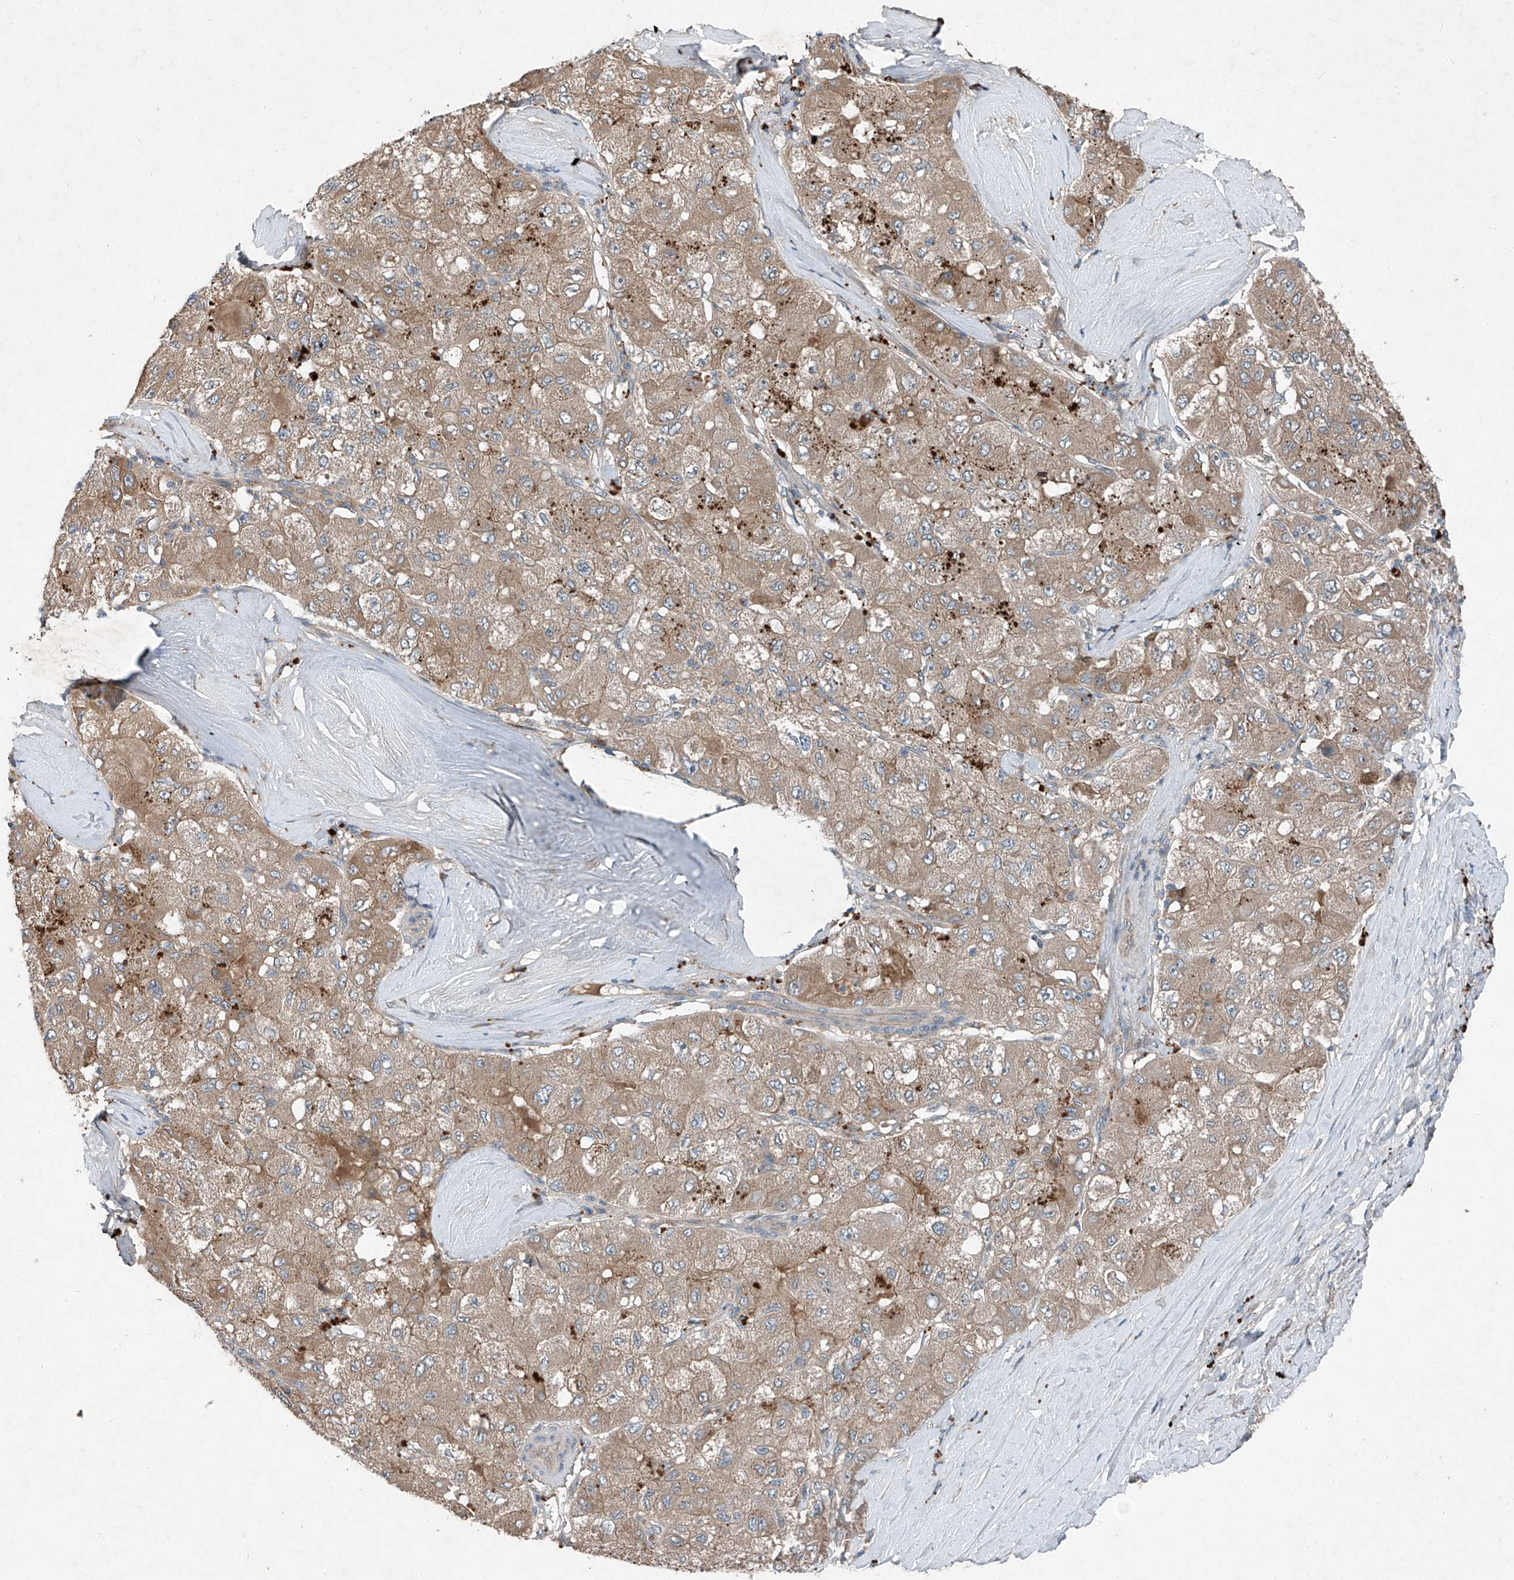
{"staining": {"intensity": "moderate", "quantity": ">75%", "location": "cytoplasmic/membranous"}, "tissue": "liver cancer", "cell_type": "Tumor cells", "image_type": "cancer", "snomed": [{"axis": "morphology", "description": "Carcinoma, Hepatocellular, NOS"}, {"axis": "topography", "description": "Liver"}], "caption": "Protein staining by IHC exhibits moderate cytoplasmic/membranous positivity in about >75% of tumor cells in liver cancer. The staining was performed using DAB (3,3'-diaminobenzidine), with brown indicating positive protein expression. Nuclei are stained blue with hematoxylin.", "gene": "FOXRED2", "patient": {"sex": "male", "age": 80}}